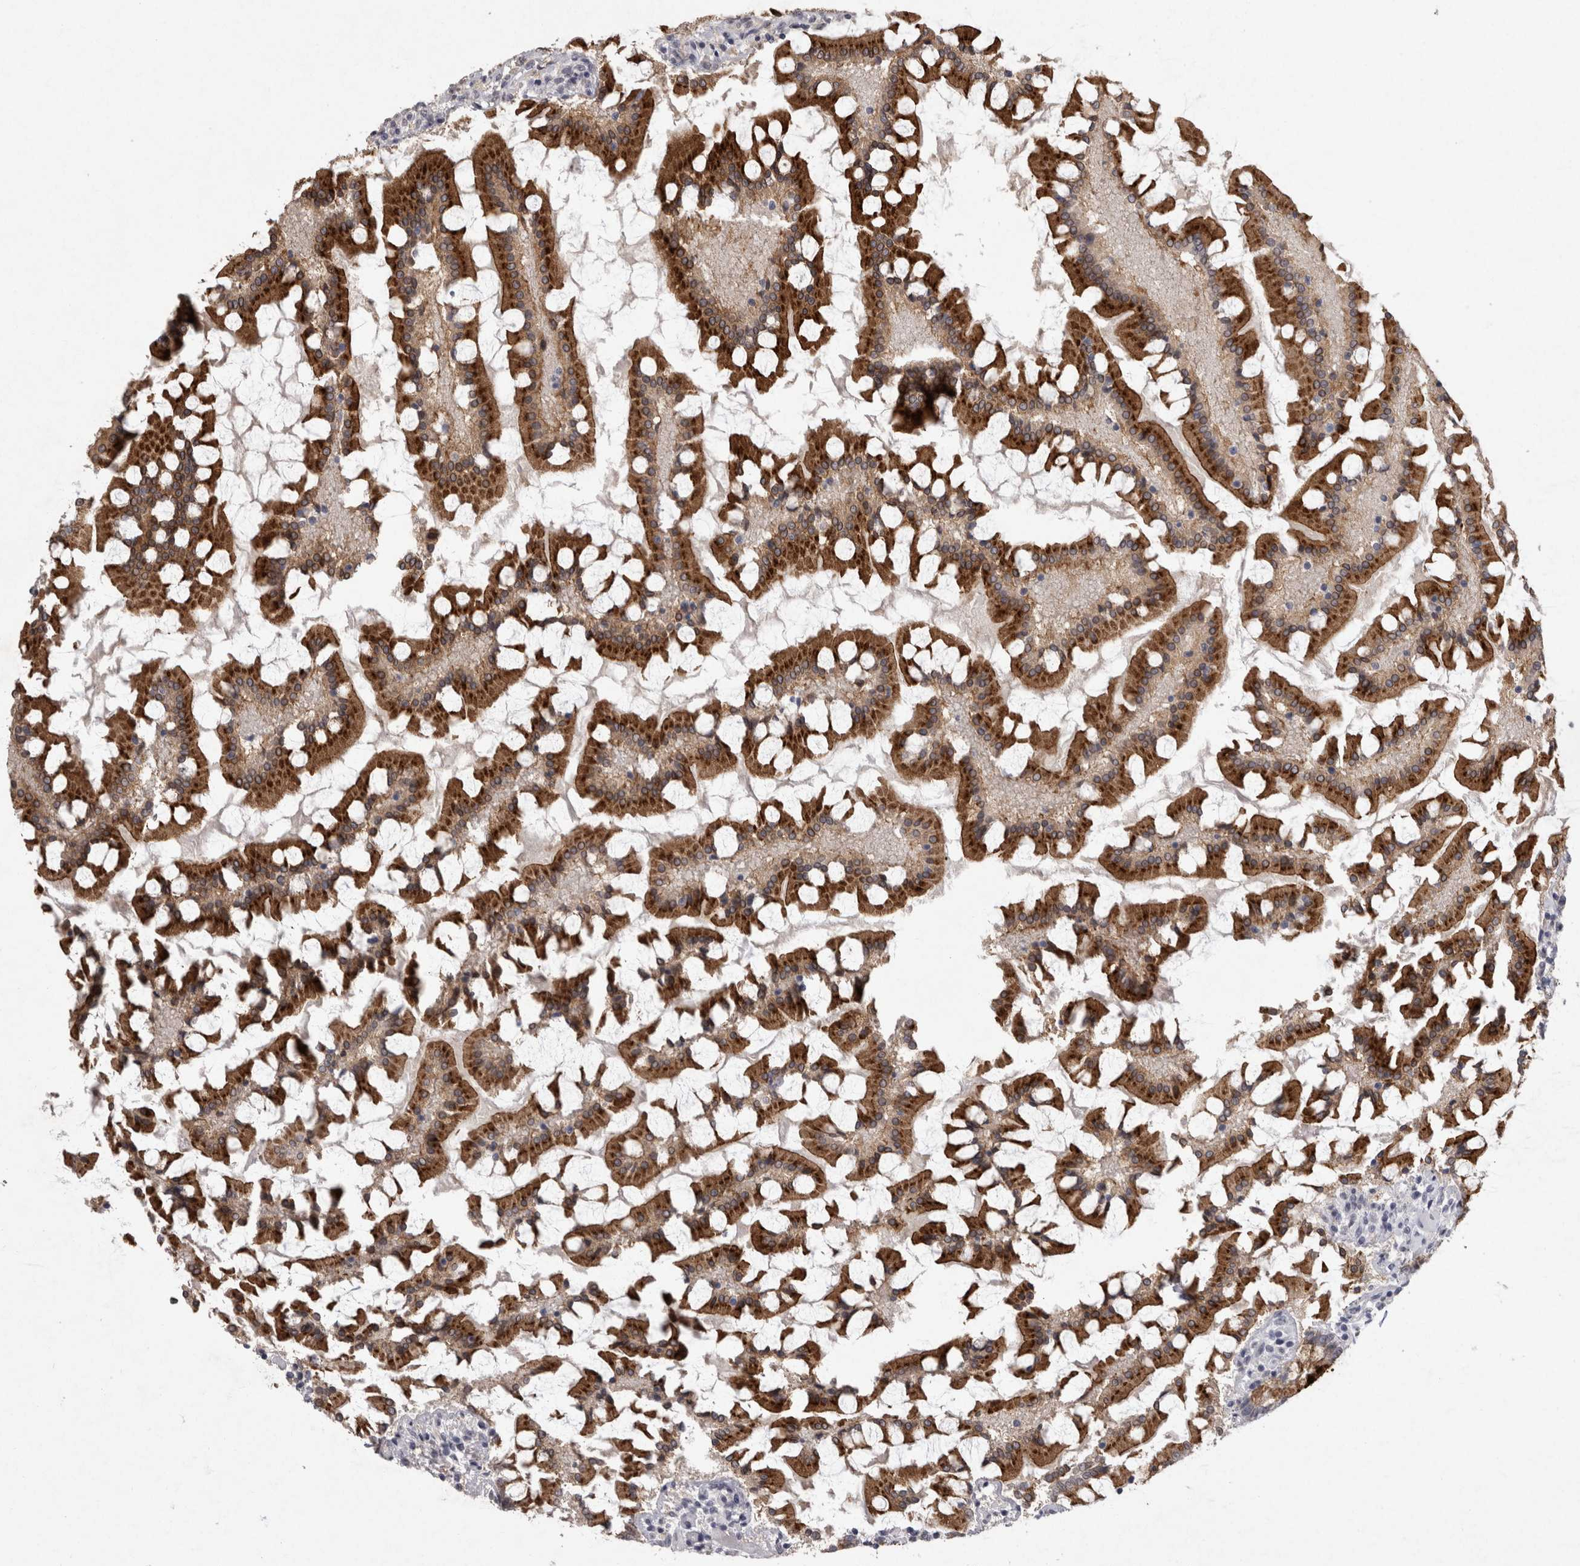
{"staining": {"intensity": "strong", "quantity": ">75%", "location": "cytoplasmic/membranous"}, "tissue": "small intestine", "cell_type": "Glandular cells", "image_type": "normal", "snomed": [{"axis": "morphology", "description": "Normal tissue, NOS"}, {"axis": "topography", "description": "Small intestine"}], "caption": "This histopathology image exhibits normal small intestine stained with immunohistochemistry (IHC) to label a protein in brown. The cytoplasmic/membranous of glandular cells show strong positivity for the protein. Nuclei are counter-stained blue.", "gene": "MEP1A", "patient": {"sex": "male", "age": 41}}